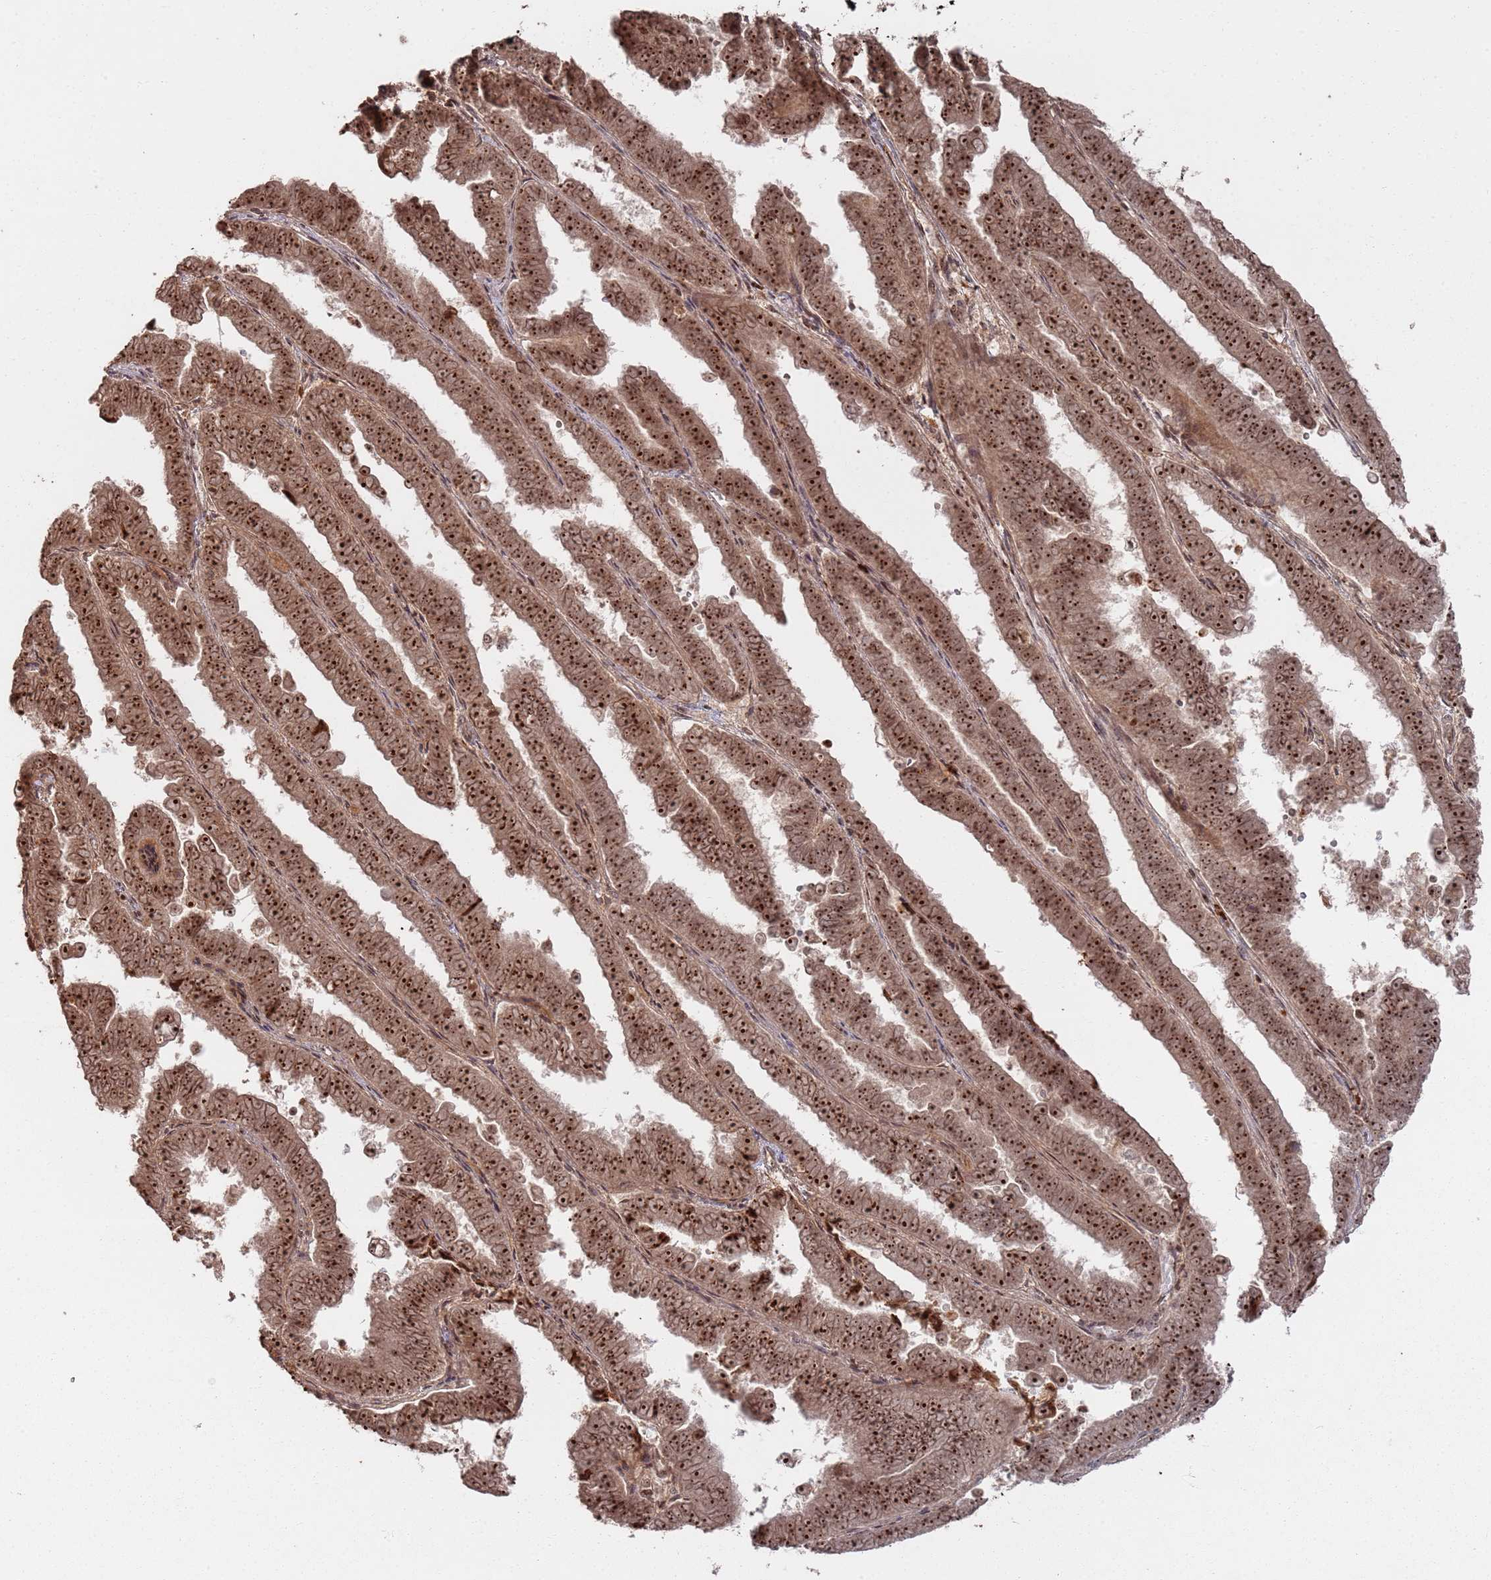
{"staining": {"intensity": "strong", "quantity": ">75%", "location": "cytoplasmic/membranous,nuclear"}, "tissue": "endometrial cancer", "cell_type": "Tumor cells", "image_type": "cancer", "snomed": [{"axis": "morphology", "description": "Adenocarcinoma, NOS"}, {"axis": "topography", "description": "Endometrium"}], "caption": "Immunohistochemistry (IHC) (DAB) staining of endometrial adenocarcinoma exhibits strong cytoplasmic/membranous and nuclear protein positivity in approximately >75% of tumor cells. The protein is stained brown, and the nuclei are stained in blue (DAB (3,3'-diaminobenzidine) IHC with brightfield microscopy, high magnification).", "gene": "UTP11", "patient": {"sex": "female", "age": 75}}